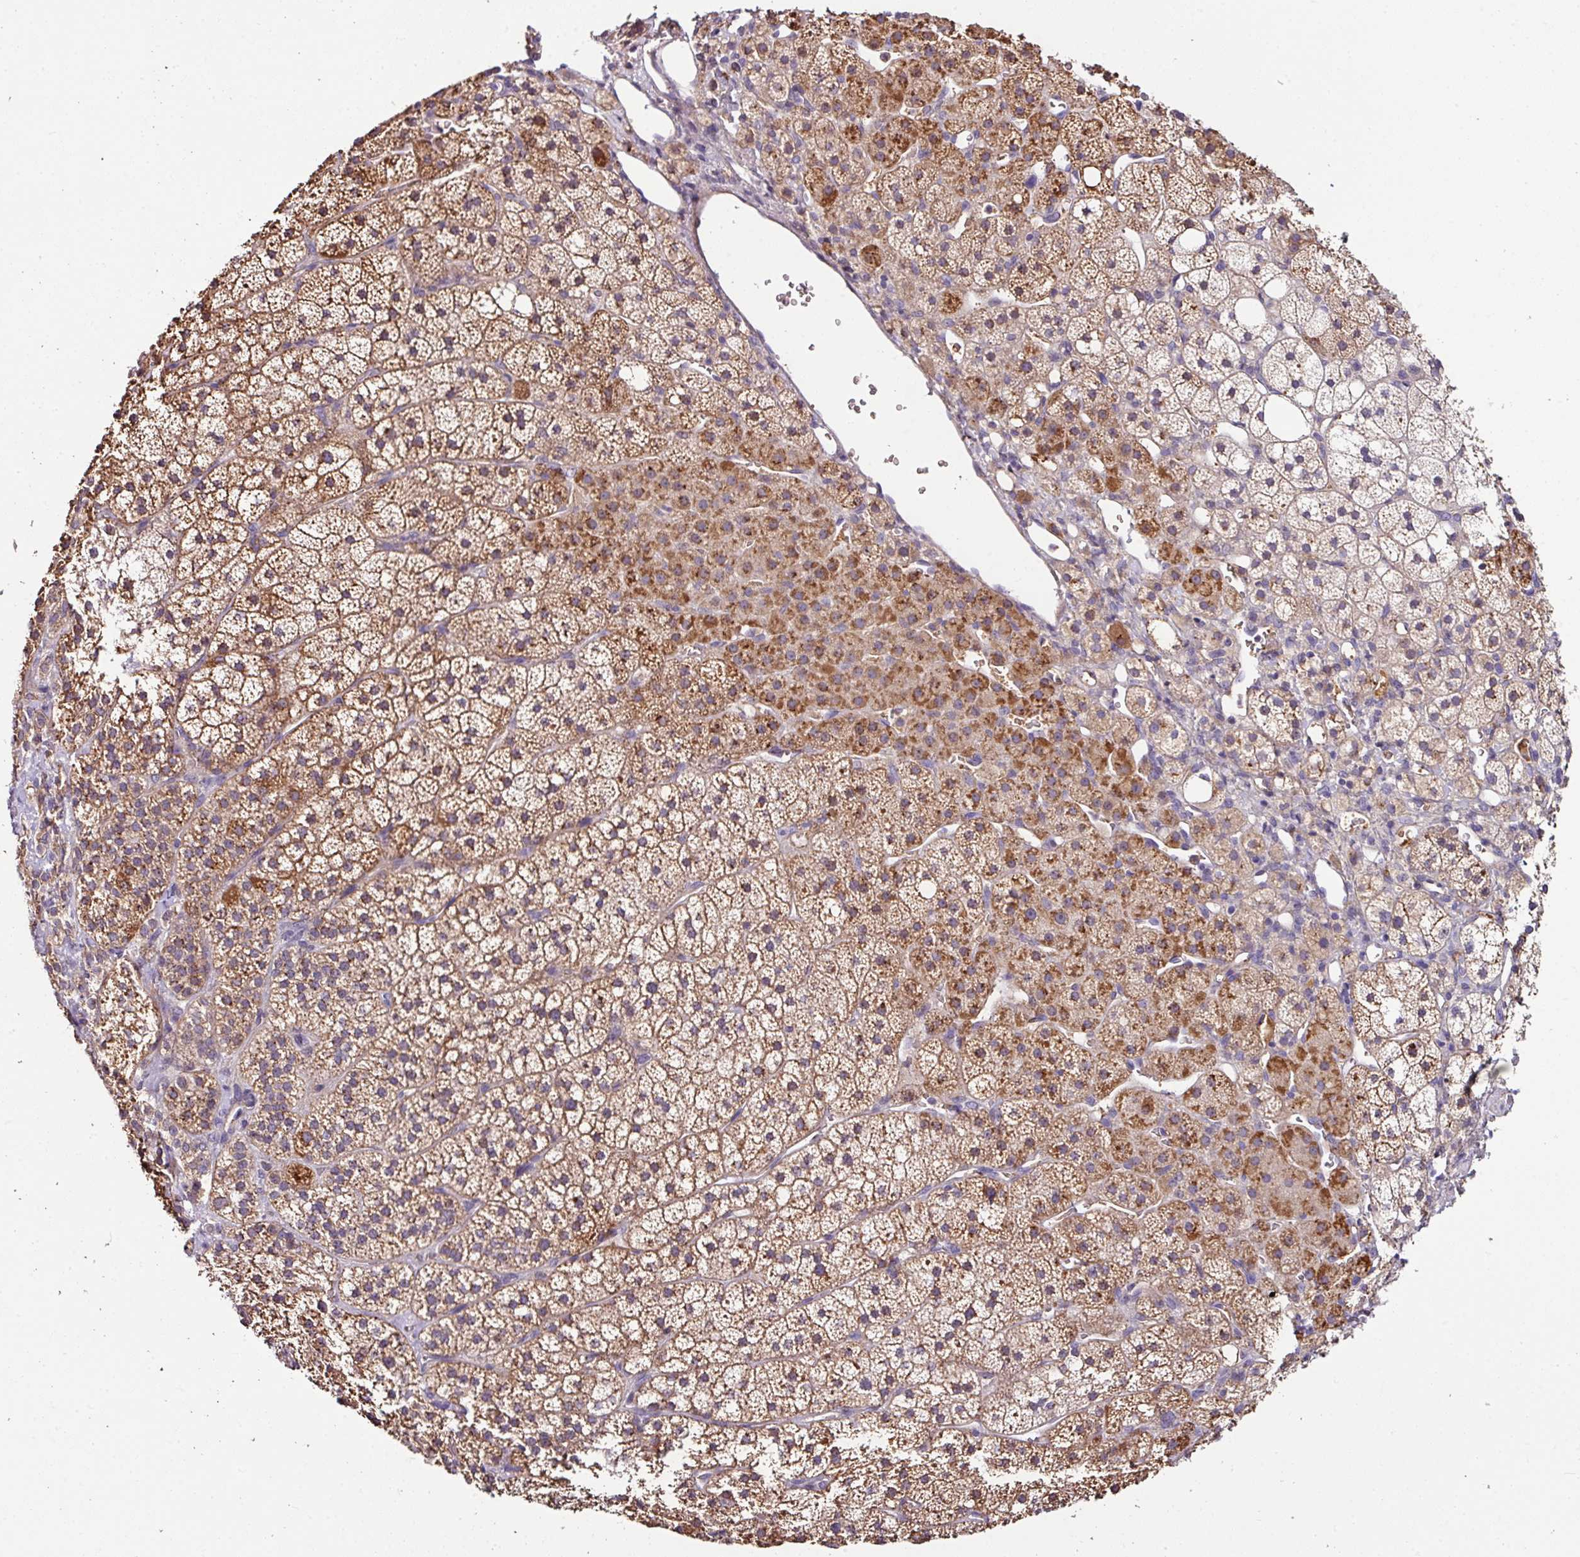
{"staining": {"intensity": "moderate", "quantity": ">75%", "location": "cytoplasmic/membranous"}, "tissue": "adrenal gland", "cell_type": "Glandular cells", "image_type": "normal", "snomed": [{"axis": "morphology", "description": "Normal tissue, NOS"}, {"axis": "topography", "description": "Adrenal gland"}], "caption": "Protein analysis of normal adrenal gland shows moderate cytoplasmic/membranous staining in approximately >75% of glandular cells. (DAB (3,3'-diaminobenzidine) IHC with brightfield microscopy, high magnification).", "gene": "CPD", "patient": {"sex": "male", "age": 53}}